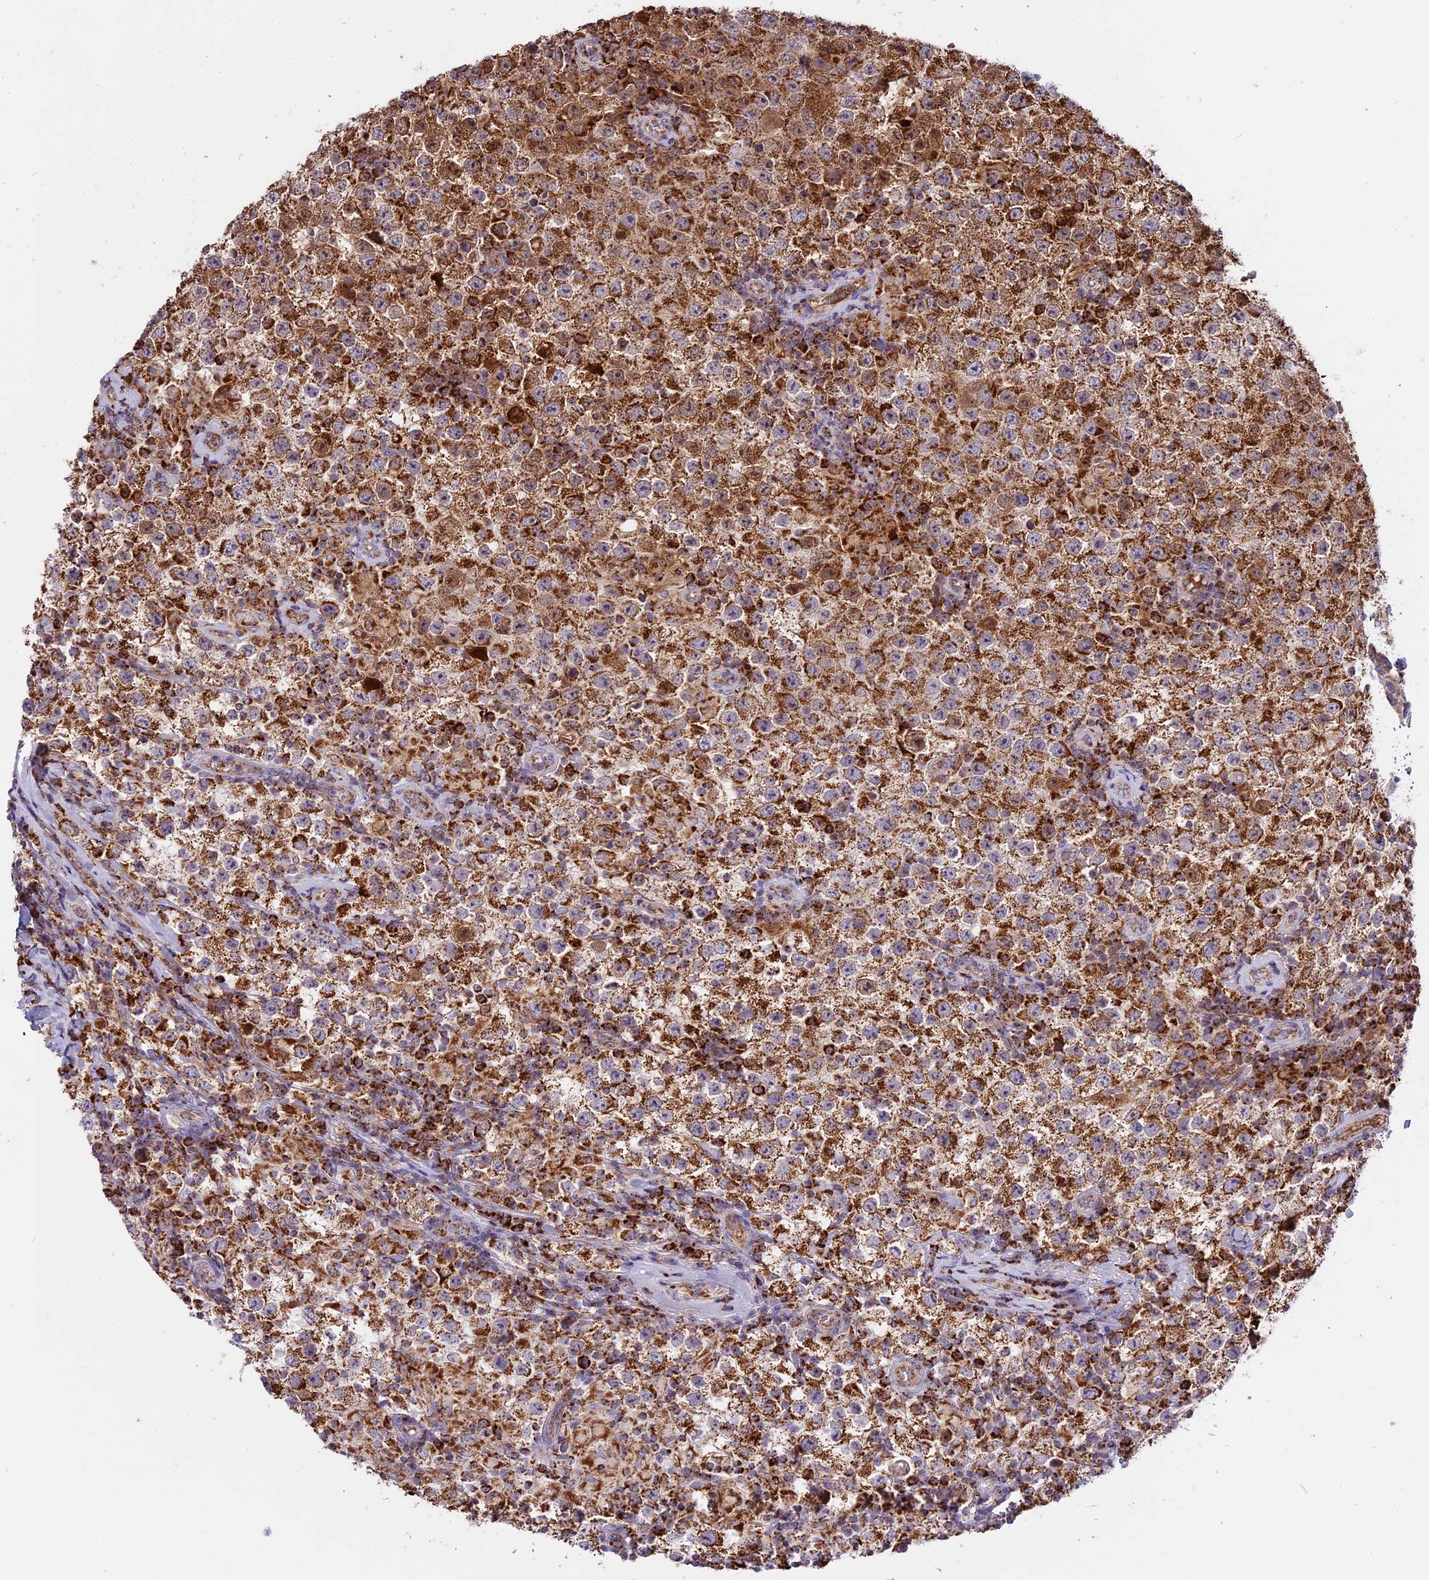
{"staining": {"intensity": "strong", "quantity": "25%-75%", "location": "cytoplasmic/membranous"}, "tissue": "testis cancer", "cell_type": "Tumor cells", "image_type": "cancer", "snomed": [{"axis": "morphology", "description": "Normal tissue, NOS"}, {"axis": "morphology", "description": "Urothelial carcinoma, High grade"}, {"axis": "morphology", "description": "Seminoma, NOS"}, {"axis": "morphology", "description": "Carcinoma, Embryonal, NOS"}, {"axis": "topography", "description": "Urinary bladder"}, {"axis": "topography", "description": "Testis"}], "caption": "Testis urothelial carcinoma (high-grade) stained with a protein marker reveals strong staining in tumor cells.", "gene": "COX17", "patient": {"sex": "male", "age": 41}}